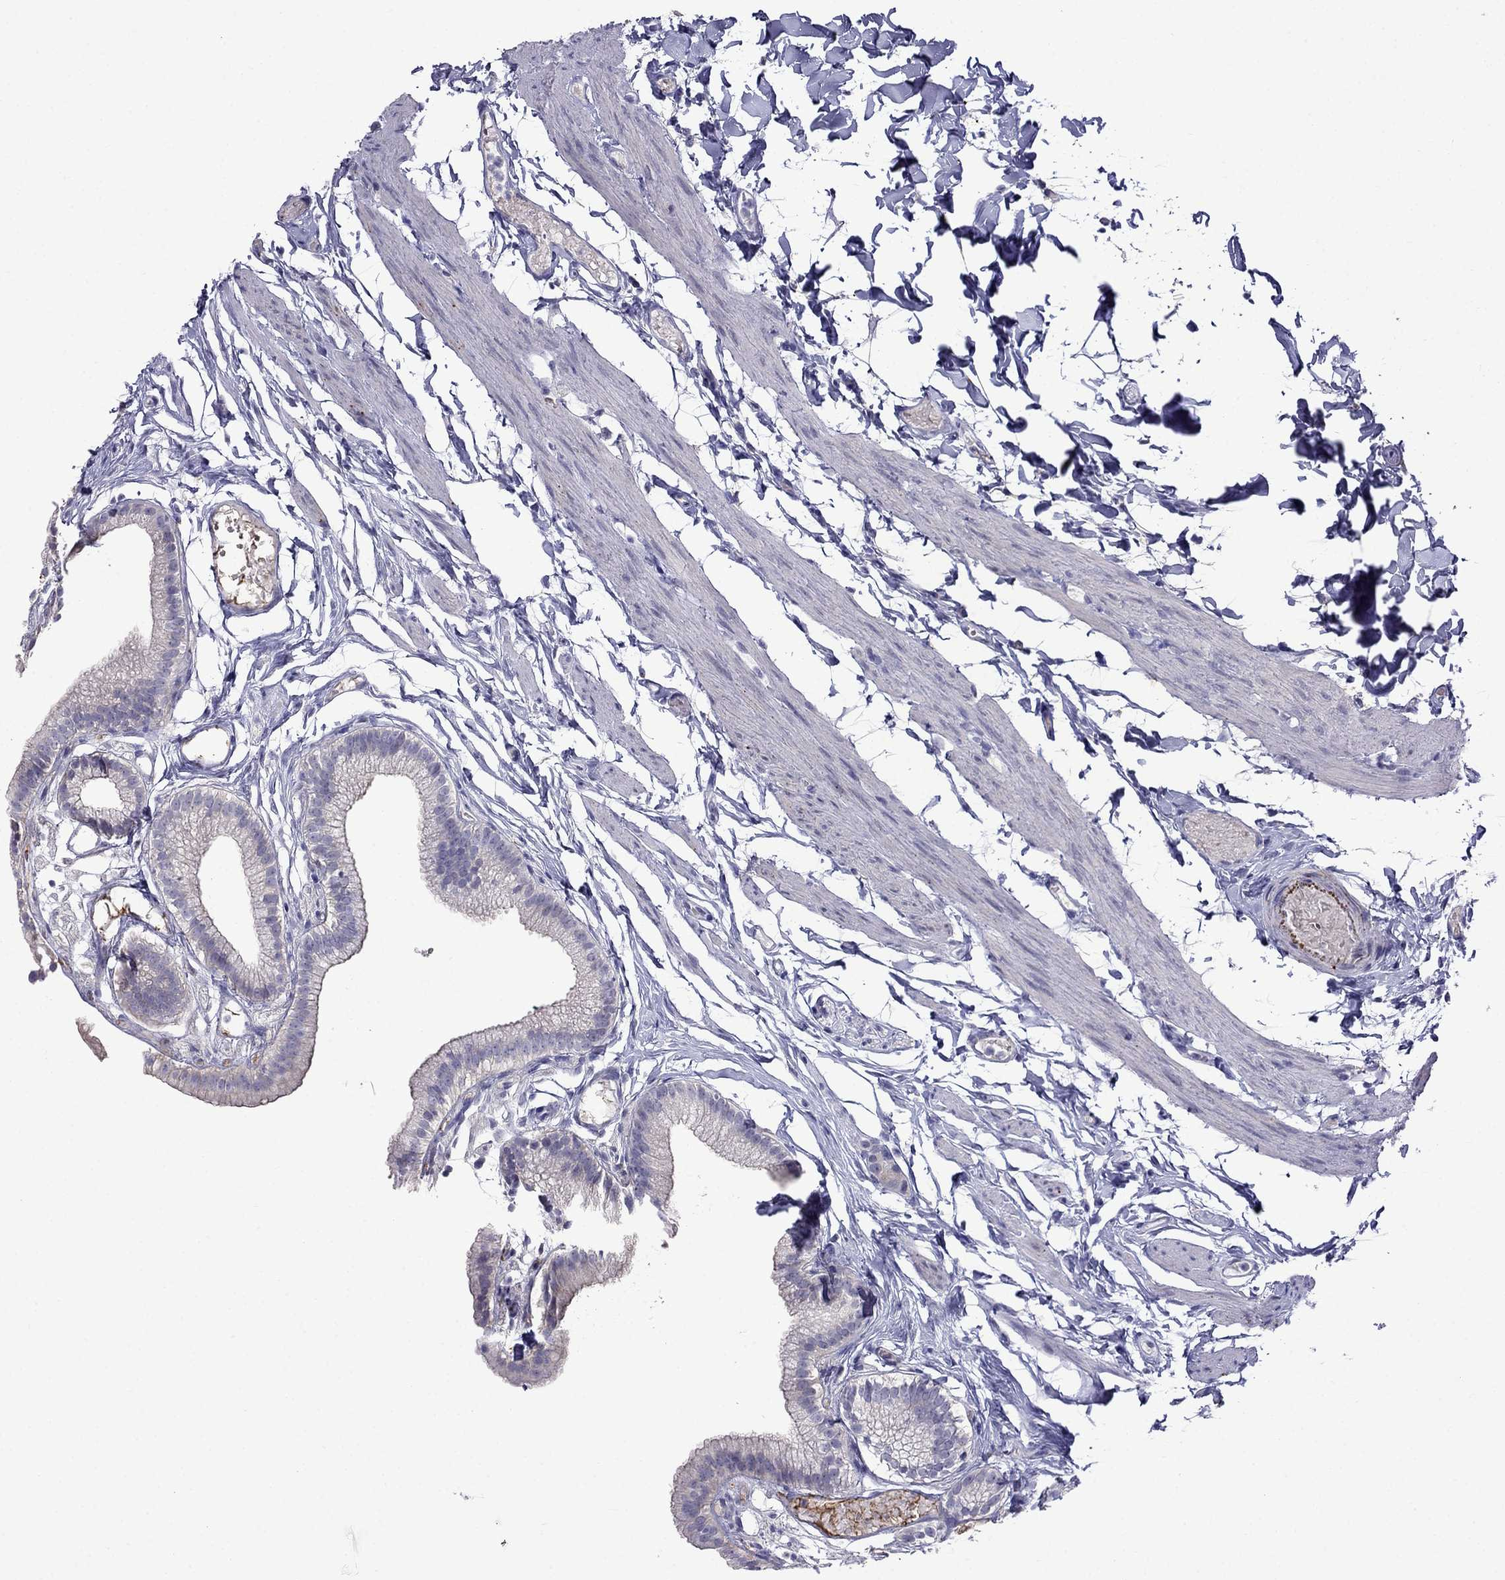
{"staining": {"intensity": "negative", "quantity": "none", "location": "none"}, "tissue": "gallbladder", "cell_type": "Glandular cells", "image_type": "normal", "snomed": [{"axis": "morphology", "description": "Normal tissue, NOS"}, {"axis": "topography", "description": "Gallbladder"}], "caption": "Immunohistochemical staining of benign gallbladder exhibits no significant positivity in glandular cells.", "gene": "MGP", "patient": {"sex": "female", "age": 45}}